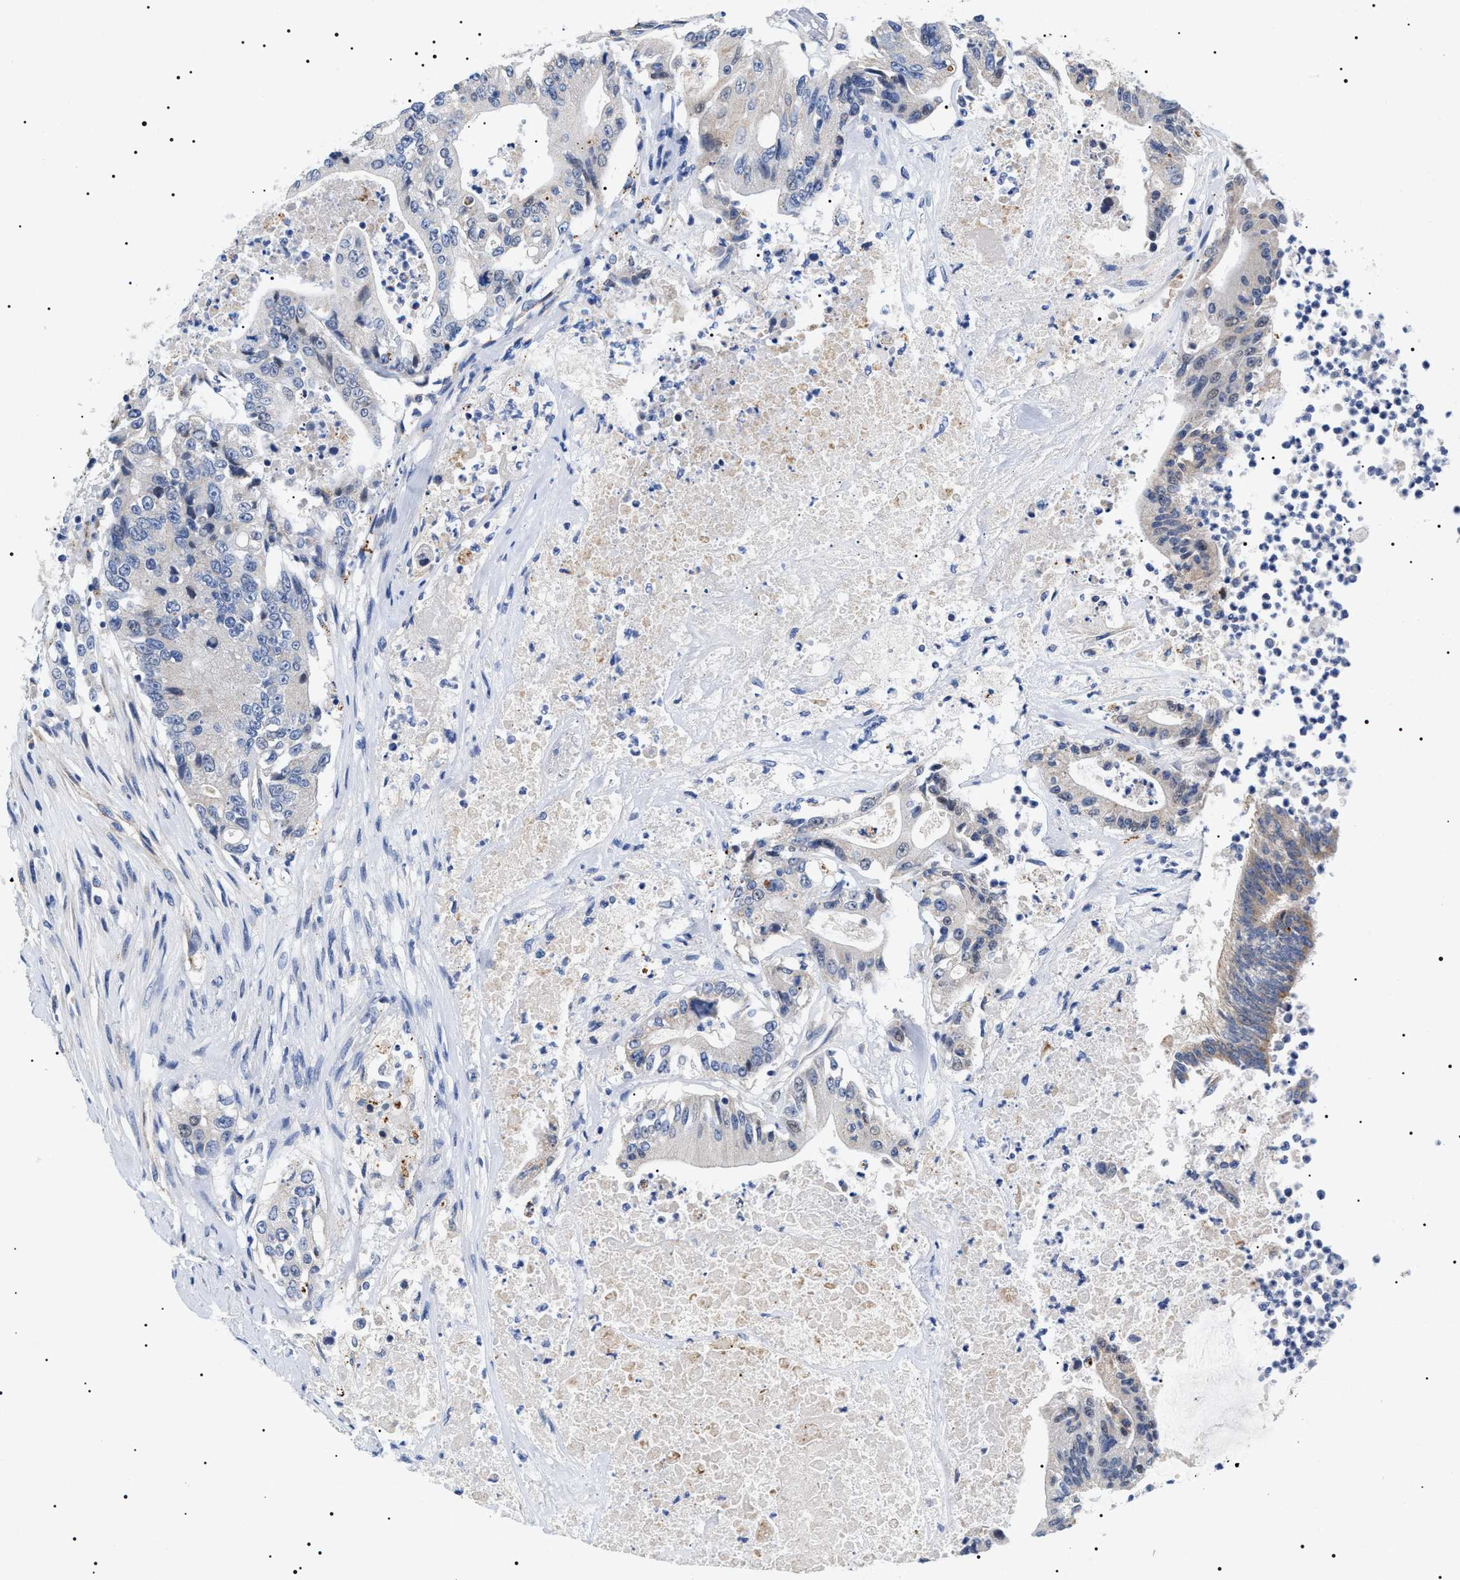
{"staining": {"intensity": "weak", "quantity": "<25%", "location": "cytoplasmic/membranous"}, "tissue": "colorectal cancer", "cell_type": "Tumor cells", "image_type": "cancer", "snomed": [{"axis": "morphology", "description": "Adenocarcinoma, NOS"}, {"axis": "topography", "description": "Colon"}], "caption": "A high-resolution histopathology image shows IHC staining of colorectal cancer (adenocarcinoma), which displays no significant staining in tumor cells.", "gene": "TMEM222", "patient": {"sex": "female", "age": 77}}